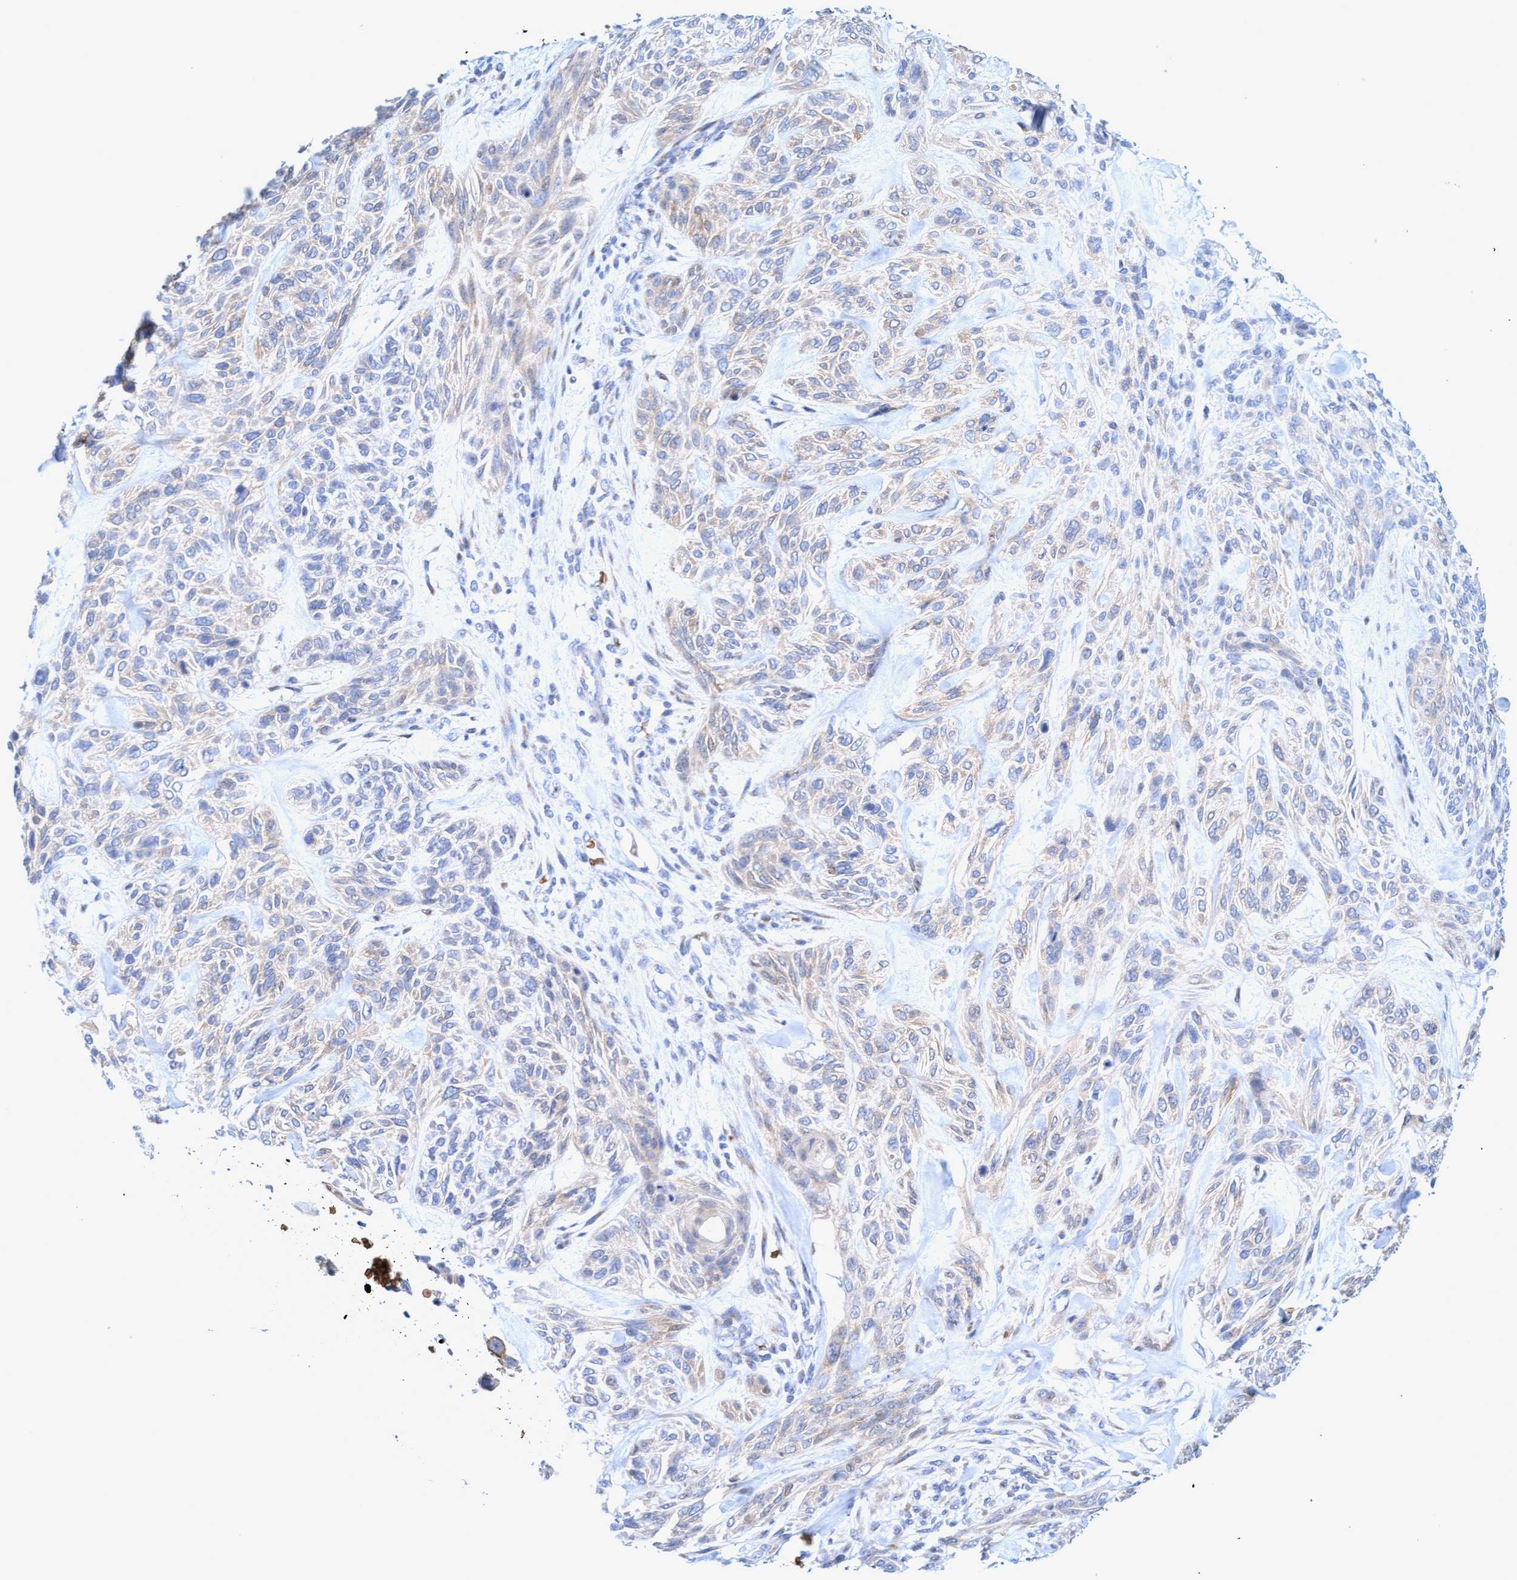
{"staining": {"intensity": "weak", "quantity": "<25%", "location": "cytoplasmic/membranous"}, "tissue": "skin cancer", "cell_type": "Tumor cells", "image_type": "cancer", "snomed": [{"axis": "morphology", "description": "Basal cell carcinoma"}, {"axis": "topography", "description": "Skin"}], "caption": "IHC of human basal cell carcinoma (skin) shows no positivity in tumor cells.", "gene": "SPEM2", "patient": {"sex": "male", "age": 55}}